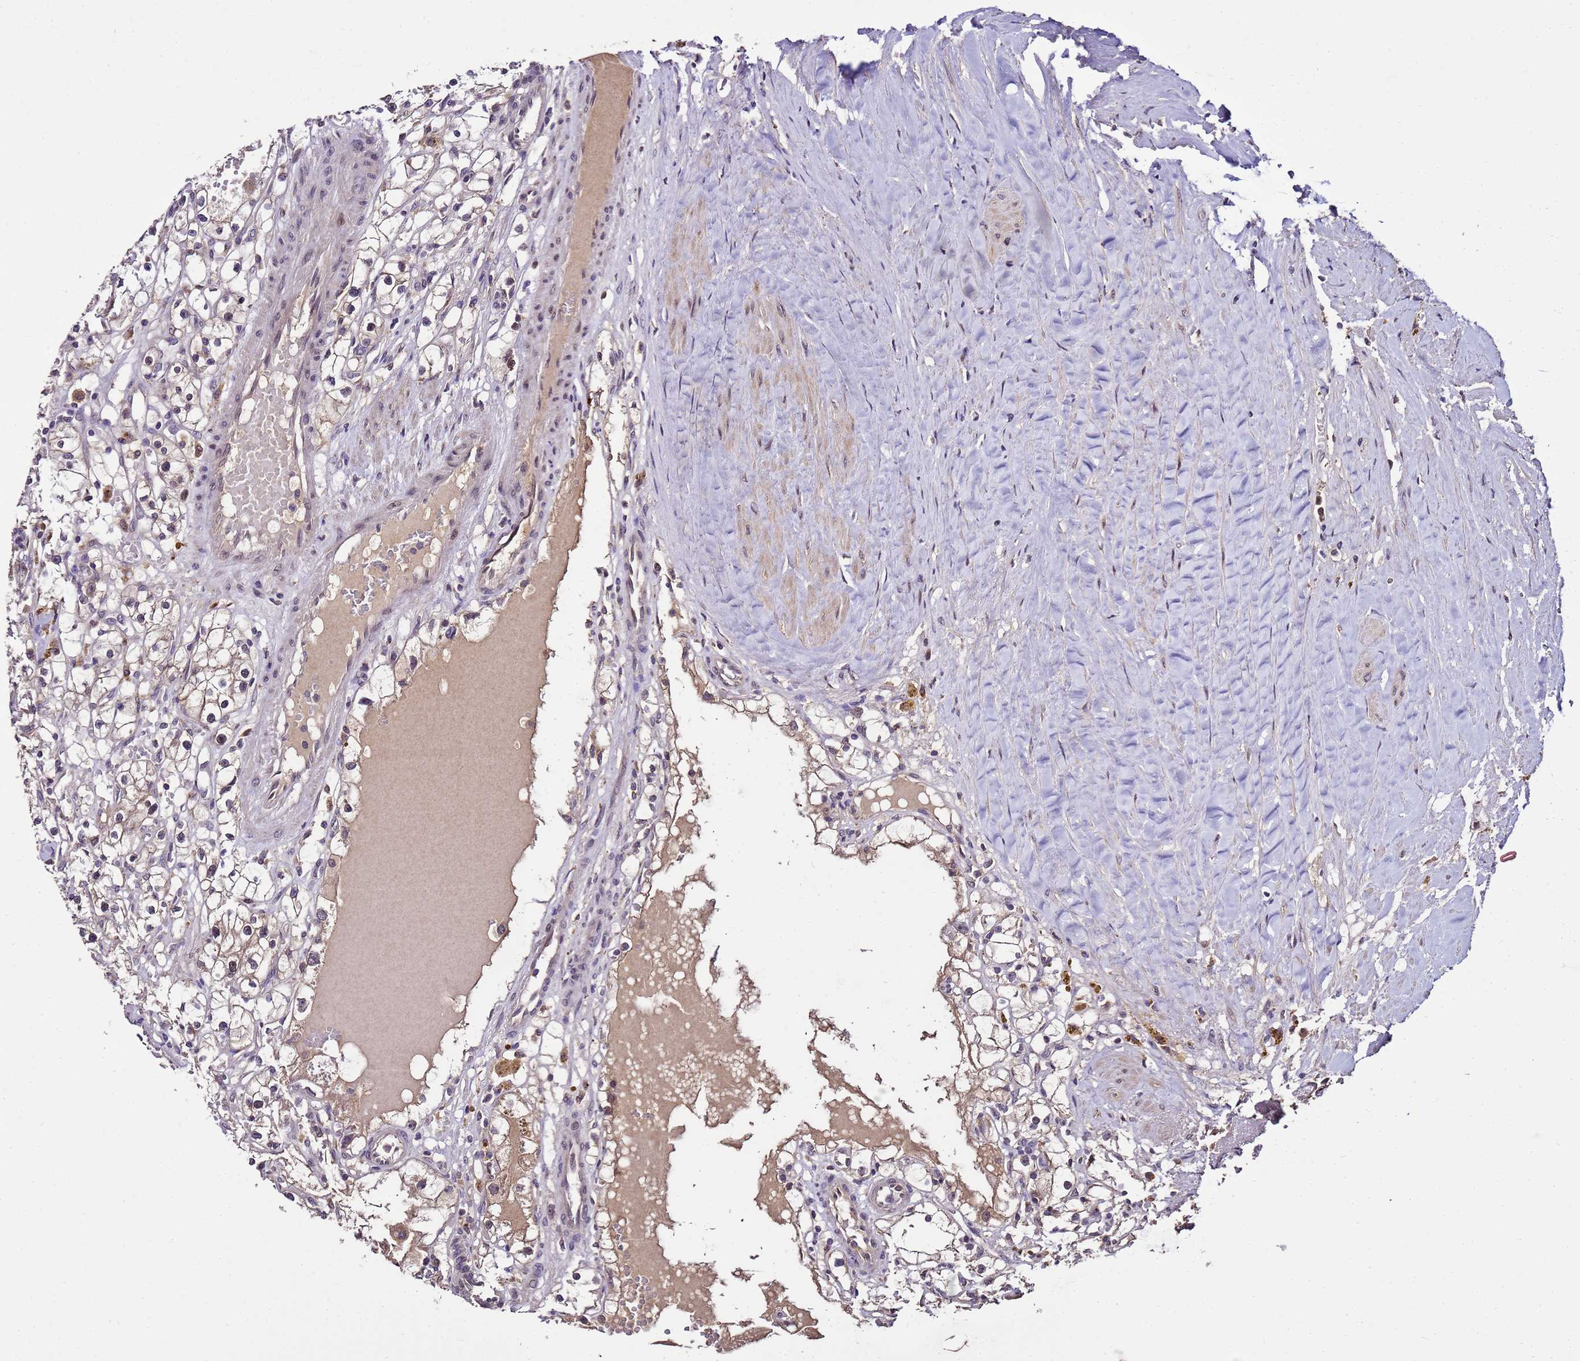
{"staining": {"intensity": "weak", "quantity": "25%-75%", "location": "cytoplasmic/membranous"}, "tissue": "renal cancer", "cell_type": "Tumor cells", "image_type": "cancer", "snomed": [{"axis": "morphology", "description": "Adenocarcinoma, NOS"}, {"axis": "topography", "description": "Kidney"}], "caption": "Brown immunohistochemical staining in human renal adenocarcinoma shows weak cytoplasmic/membranous expression in about 25%-75% of tumor cells.", "gene": "ZNF329", "patient": {"sex": "male", "age": 56}}